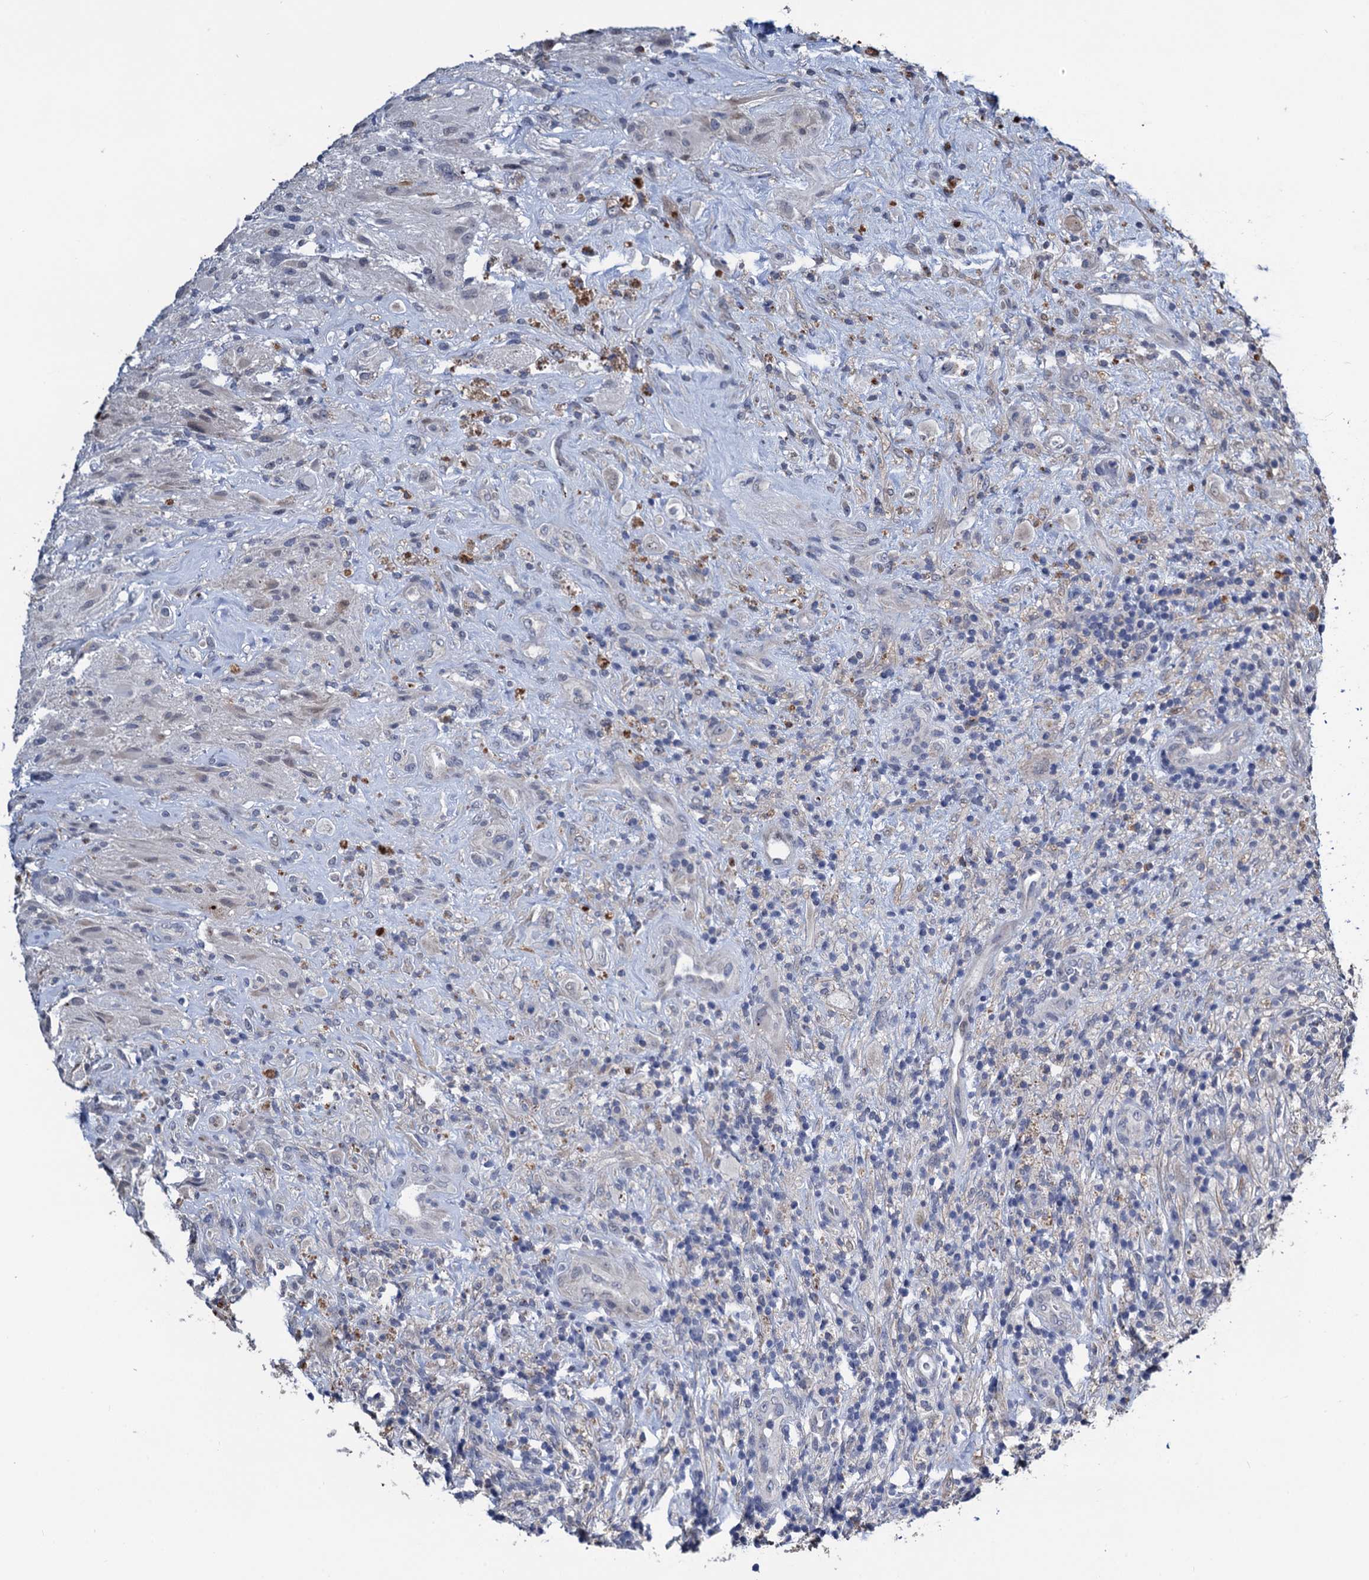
{"staining": {"intensity": "negative", "quantity": "none", "location": "none"}, "tissue": "glioma", "cell_type": "Tumor cells", "image_type": "cancer", "snomed": [{"axis": "morphology", "description": "Glioma, malignant, High grade"}, {"axis": "topography", "description": "Brain"}], "caption": "Tumor cells are negative for protein expression in human malignant high-grade glioma. The staining is performed using DAB (3,3'-diaminobenzidine) brown chromogen with nuclei counter-stained in using hematoxylin.", "gene": "FAM222A", "patient": {"sex": "male", "age": 69}}